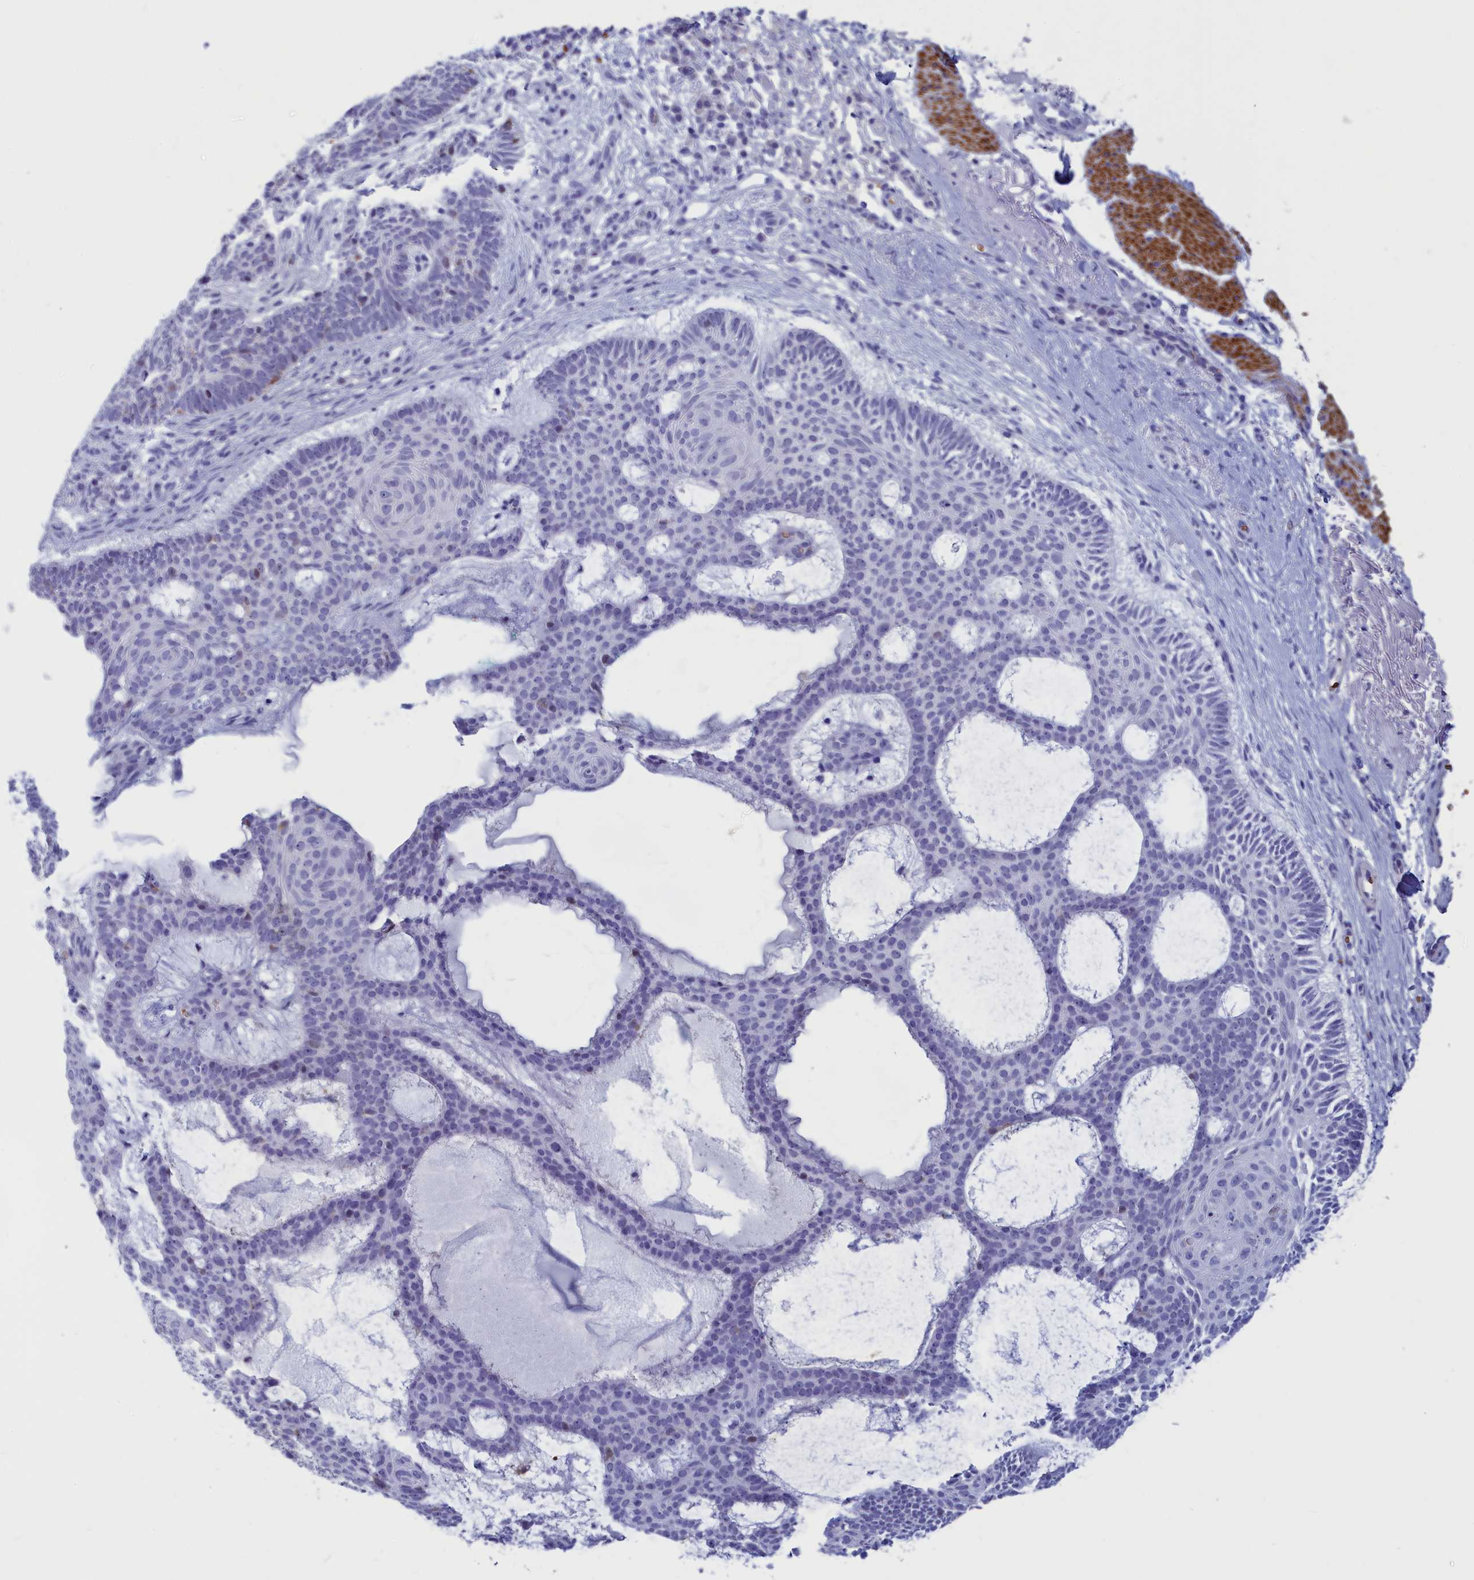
{"staining": {"intensity": "negative", "quantity": "none", "location": "none"}, "tissue": "skin cancer", "cell_type": "Tumor cells", "image_type": "cancer", "snomed": [{"axis": "morphology", "description": "Basal cell carcinoma"}, {"axis": "topography", "description": "Skin"}], "caption": "A high-resolution micrograph shows IHC staining of skin basal cell carcinoma, which exhibits no significant staining in tumor cells. Nuclei are stained in blue.", "gene": "GAPDHS", "patient": {"sex": "male", "age": 85}}